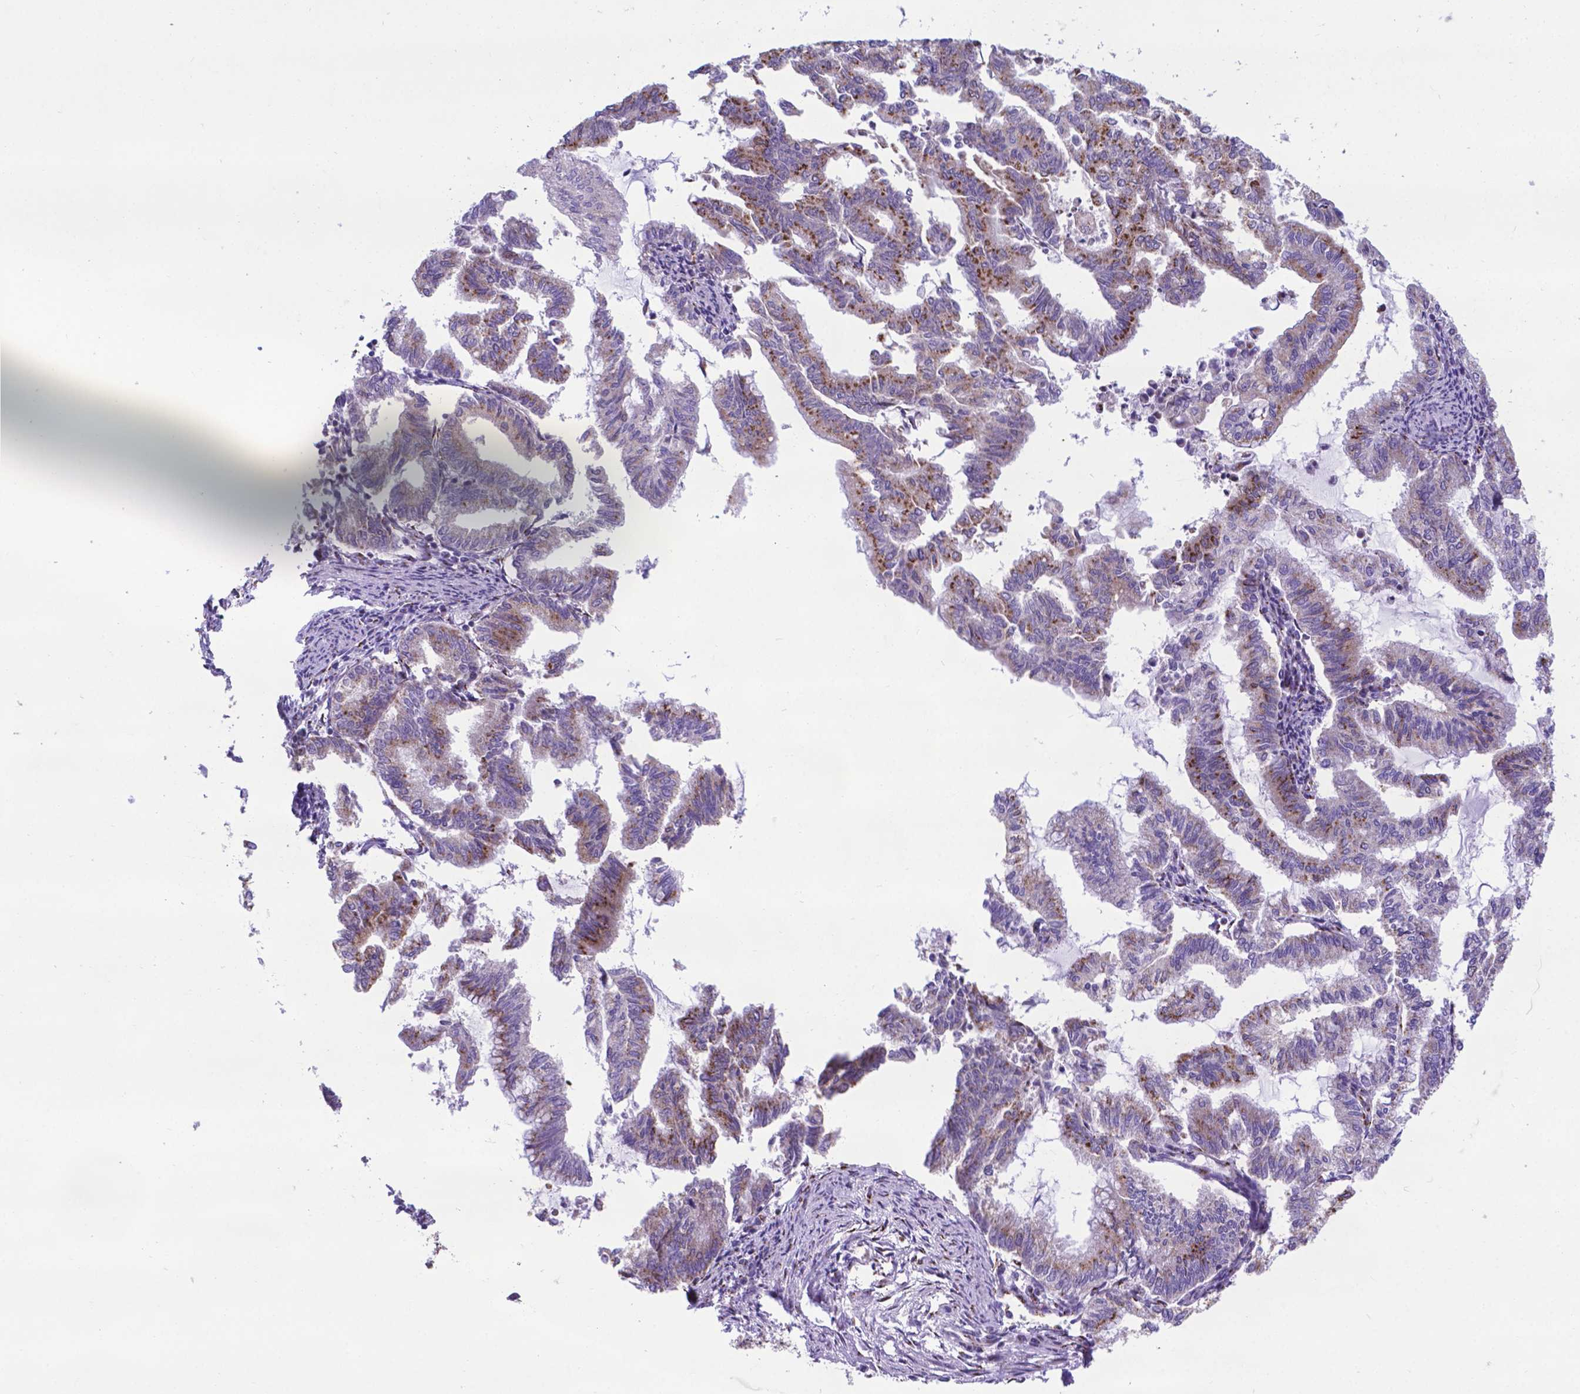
{"staining": {"intensity": "moderate", "quantity": "25%-75%", "location": "cytoplasmic/membranous"}, "tissue": "endometrial cancer", "cell_type": "Tumor cells", "image_type": "cancer", "snomed": [{"axis": "morphology", "description": "Adenocarcinoma, NOS"}, {"axis": "topography", "description": "Endometrium"}], "caption": "Protein expression analysis of human endometrial cancer reveals moderate cytoplasmic/membranous positivity in approximately 25%-75% of tumor cells.", "gene": "MRPL10", "patient": {"sex": "female", "age": 79}}